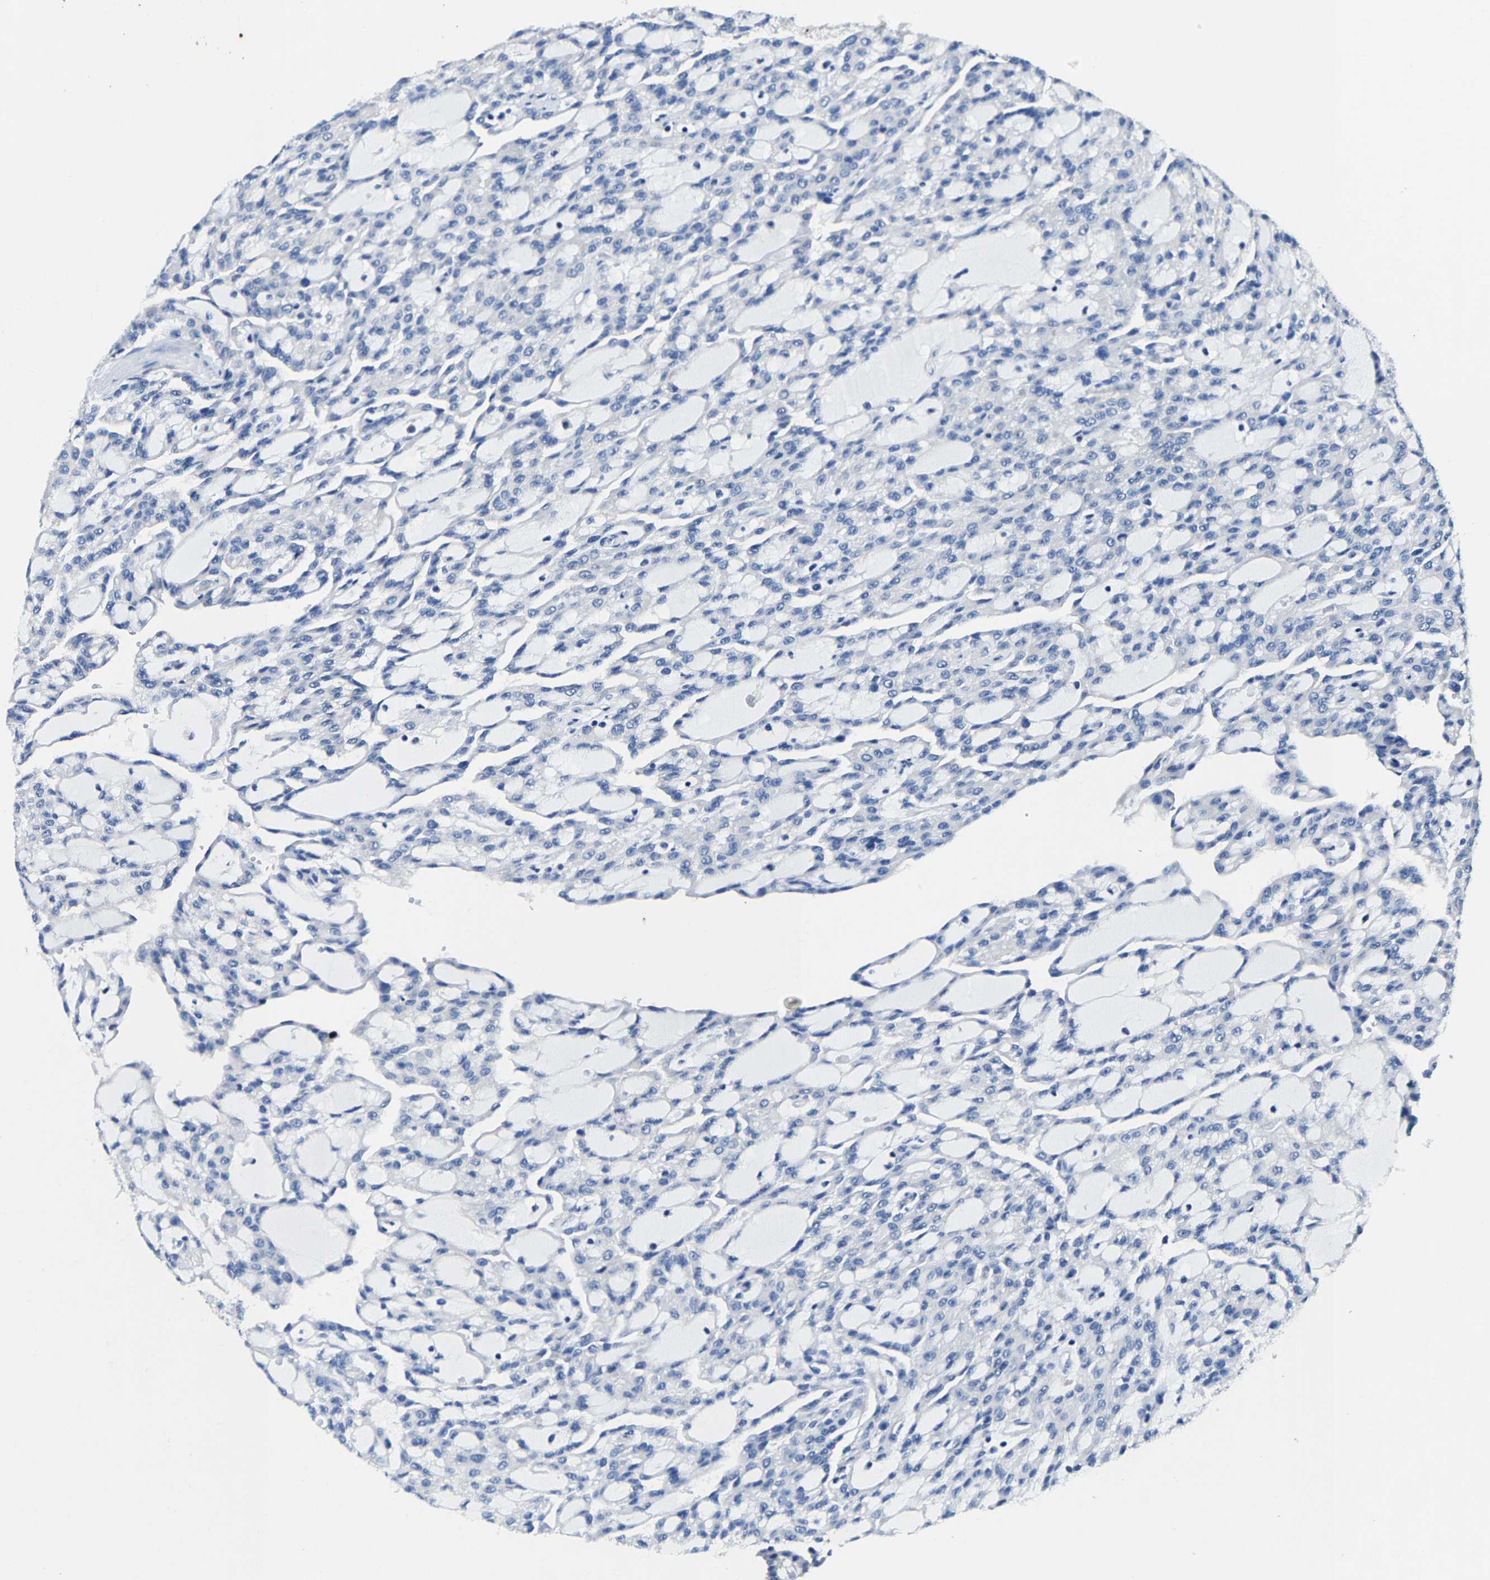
{"staining": {"intensity": "negative", "quantity": "none", "location": "none"}, "tissue": "renal cancer", "cell_type": "Tumor cells", "image_type": "cancer", "snomed": [{"axis": "morphology", "description": "Adenocarcinoma, NOS"}, {"axis": "topography", "description": "Kidney"}], "caption": "Immunohistochemistry (IHC) of renal cancer (adenocarcinoma) exhibits no positivity in tumor cells.", "gene": "MMEL1", "patient": {"sex": "male", "age": 63}}